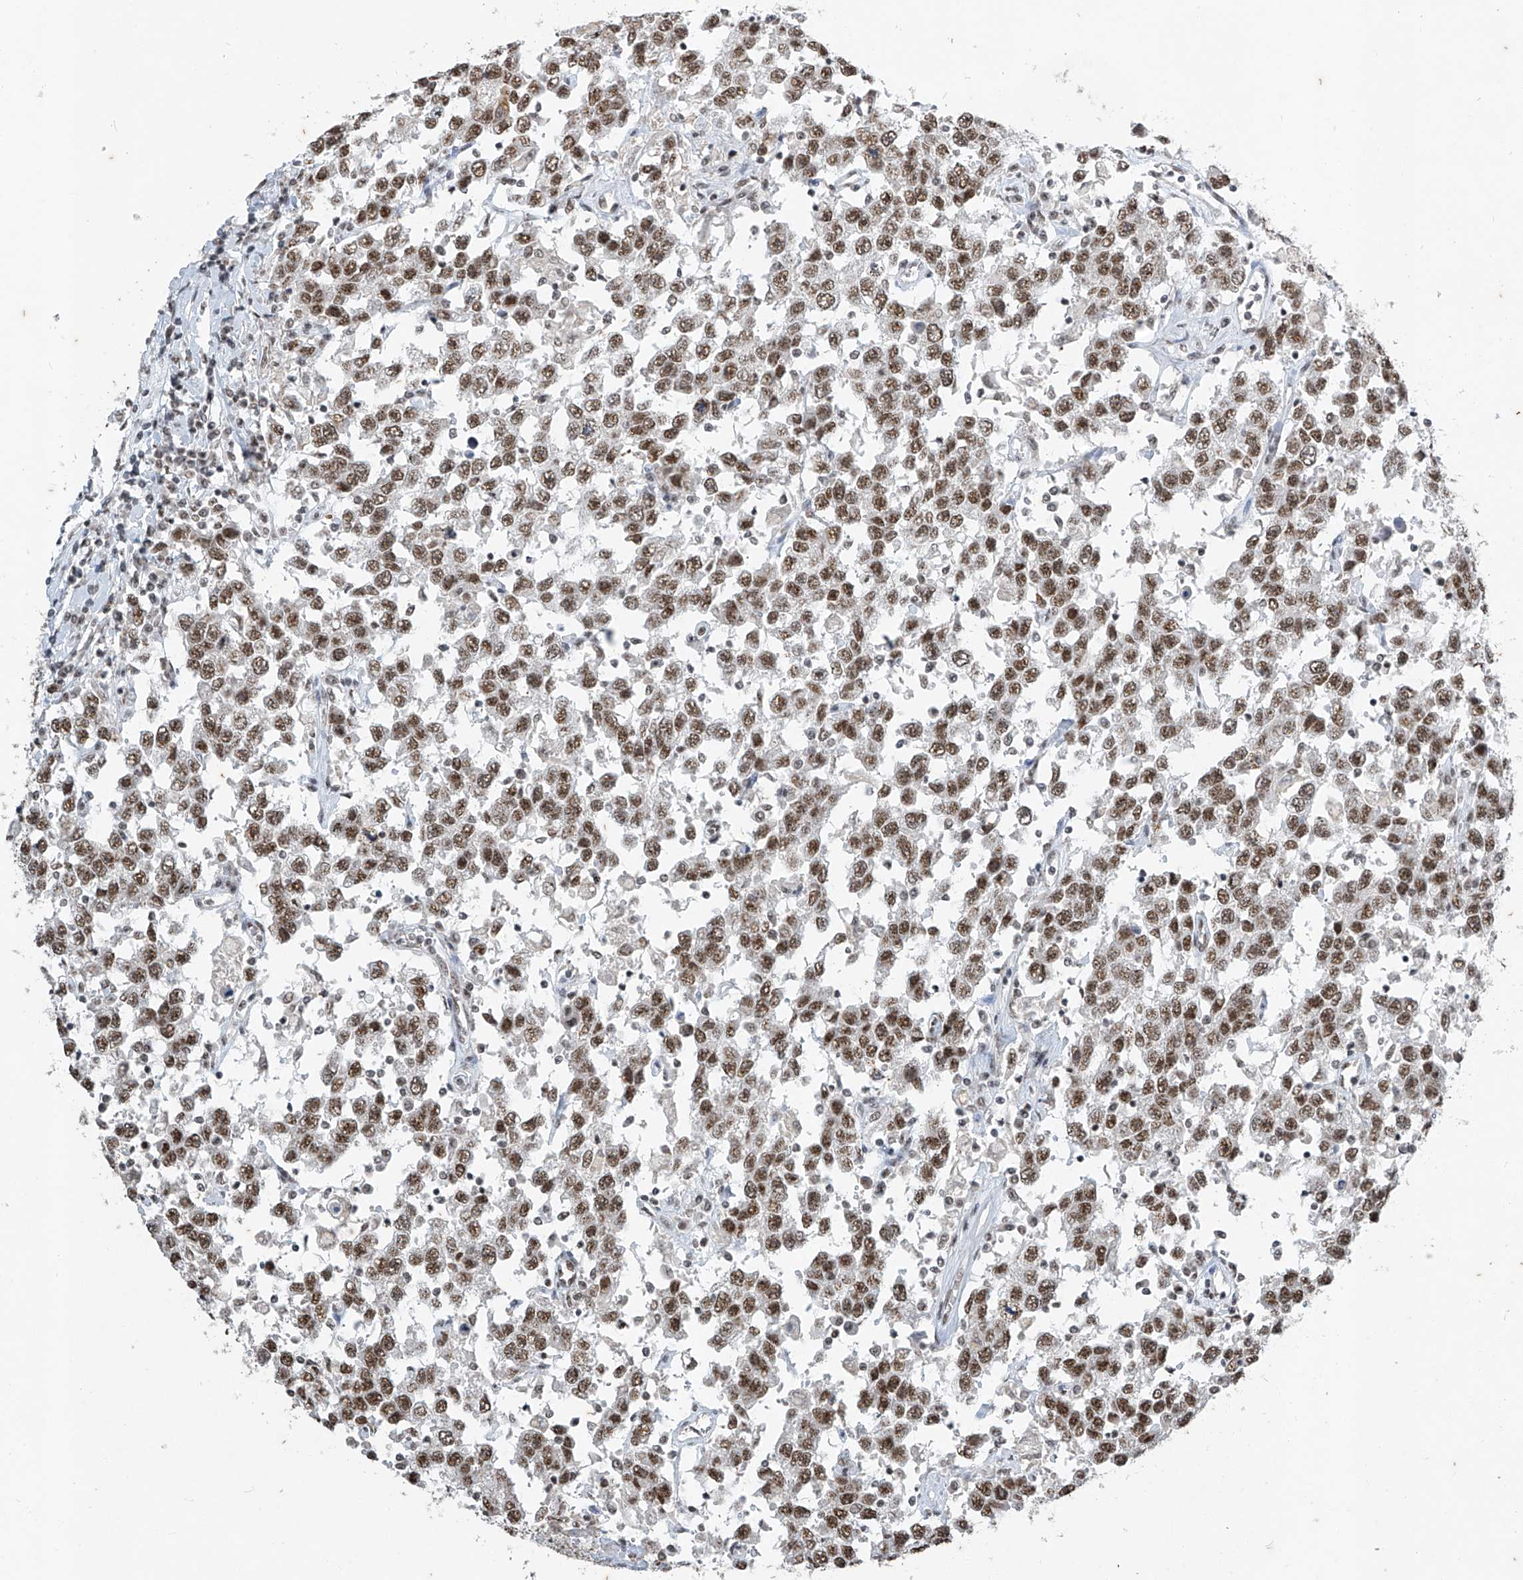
{"staining": {"intensity": "strong", "quantity": ">75%", "location": "nuclear"}, "tissue": "testis cancer", "cell_type": "Tumor cells", "image_type": "cancer", "snomed": [{"axis": "morphology", "description": "Seminoma, NOS"}, {"axis": "topography", "description": "Testis"}], "caption": "Immunohistochemistry (IHC) micrograph of human testis seminoma stained for a protein (brown), which shows high levels of strong nuclear expression in about >75% of tumor cells.", "gene": "TFEC", "patient": {"sex": "male", "age": 41}}